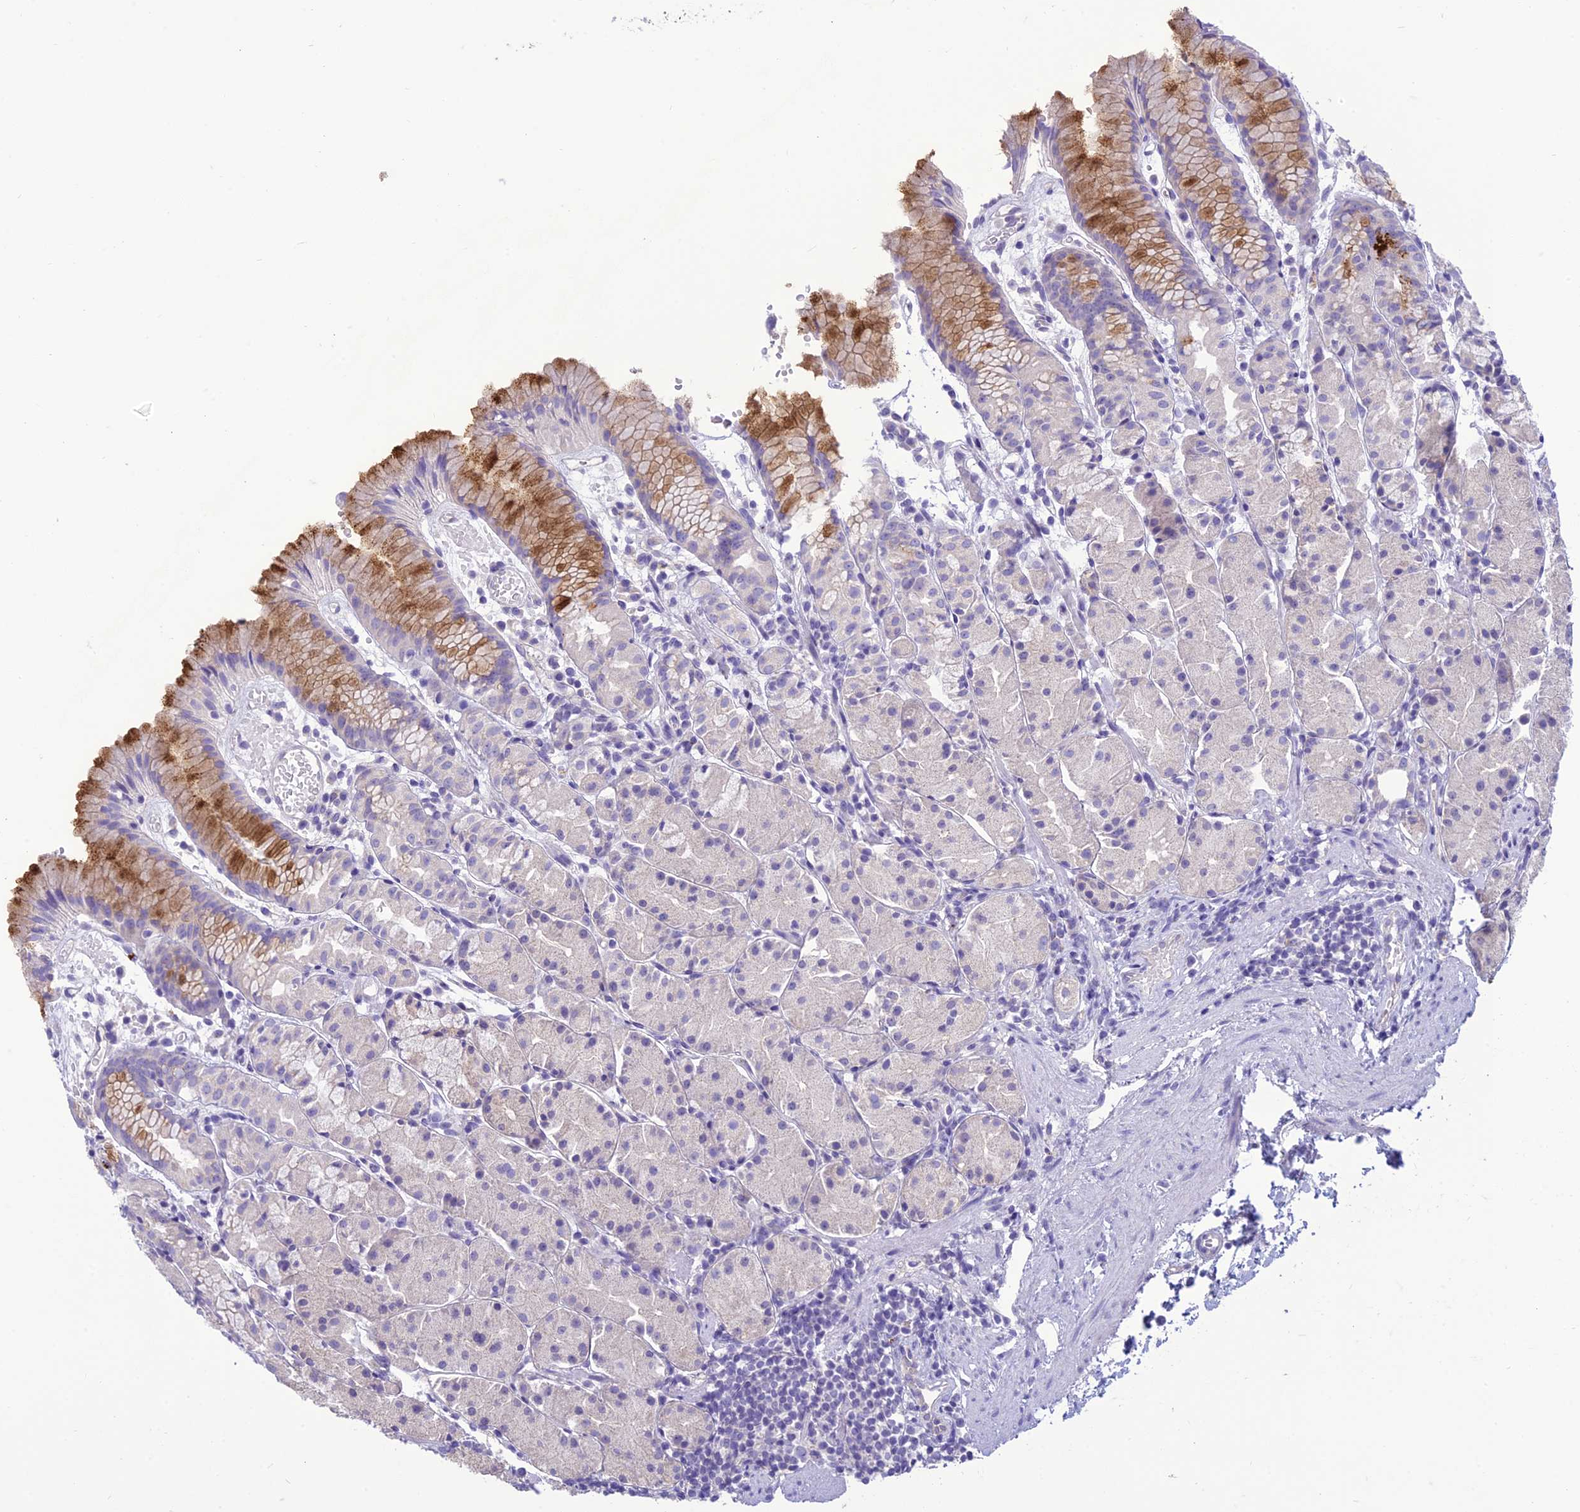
{"staining": {"intensity": "moderate", "quantity": "<25%", "location": "cytoplasmic/membranous"}, "tissue": "stomach", "cell_type": "Glandular cells", "image_type": "normal", "snomed": [{"axis": "morphology", "description": "Normal tissue, NOS"}, {"axis": "topography", "description": "Stomach, upper"}], "caption": "Immunohistochemistry (IHC) image of unremarkable stomach: human stomach stained using immunohistochemistry reveals low levels of moderate protein expression localized specifically in the cytoplasmic/membranous of glandular cells, appearing as a cytoplasmic/membranous brown color.", "gene": "DHDH", "patient": {"sex": "male", "age": 47}}